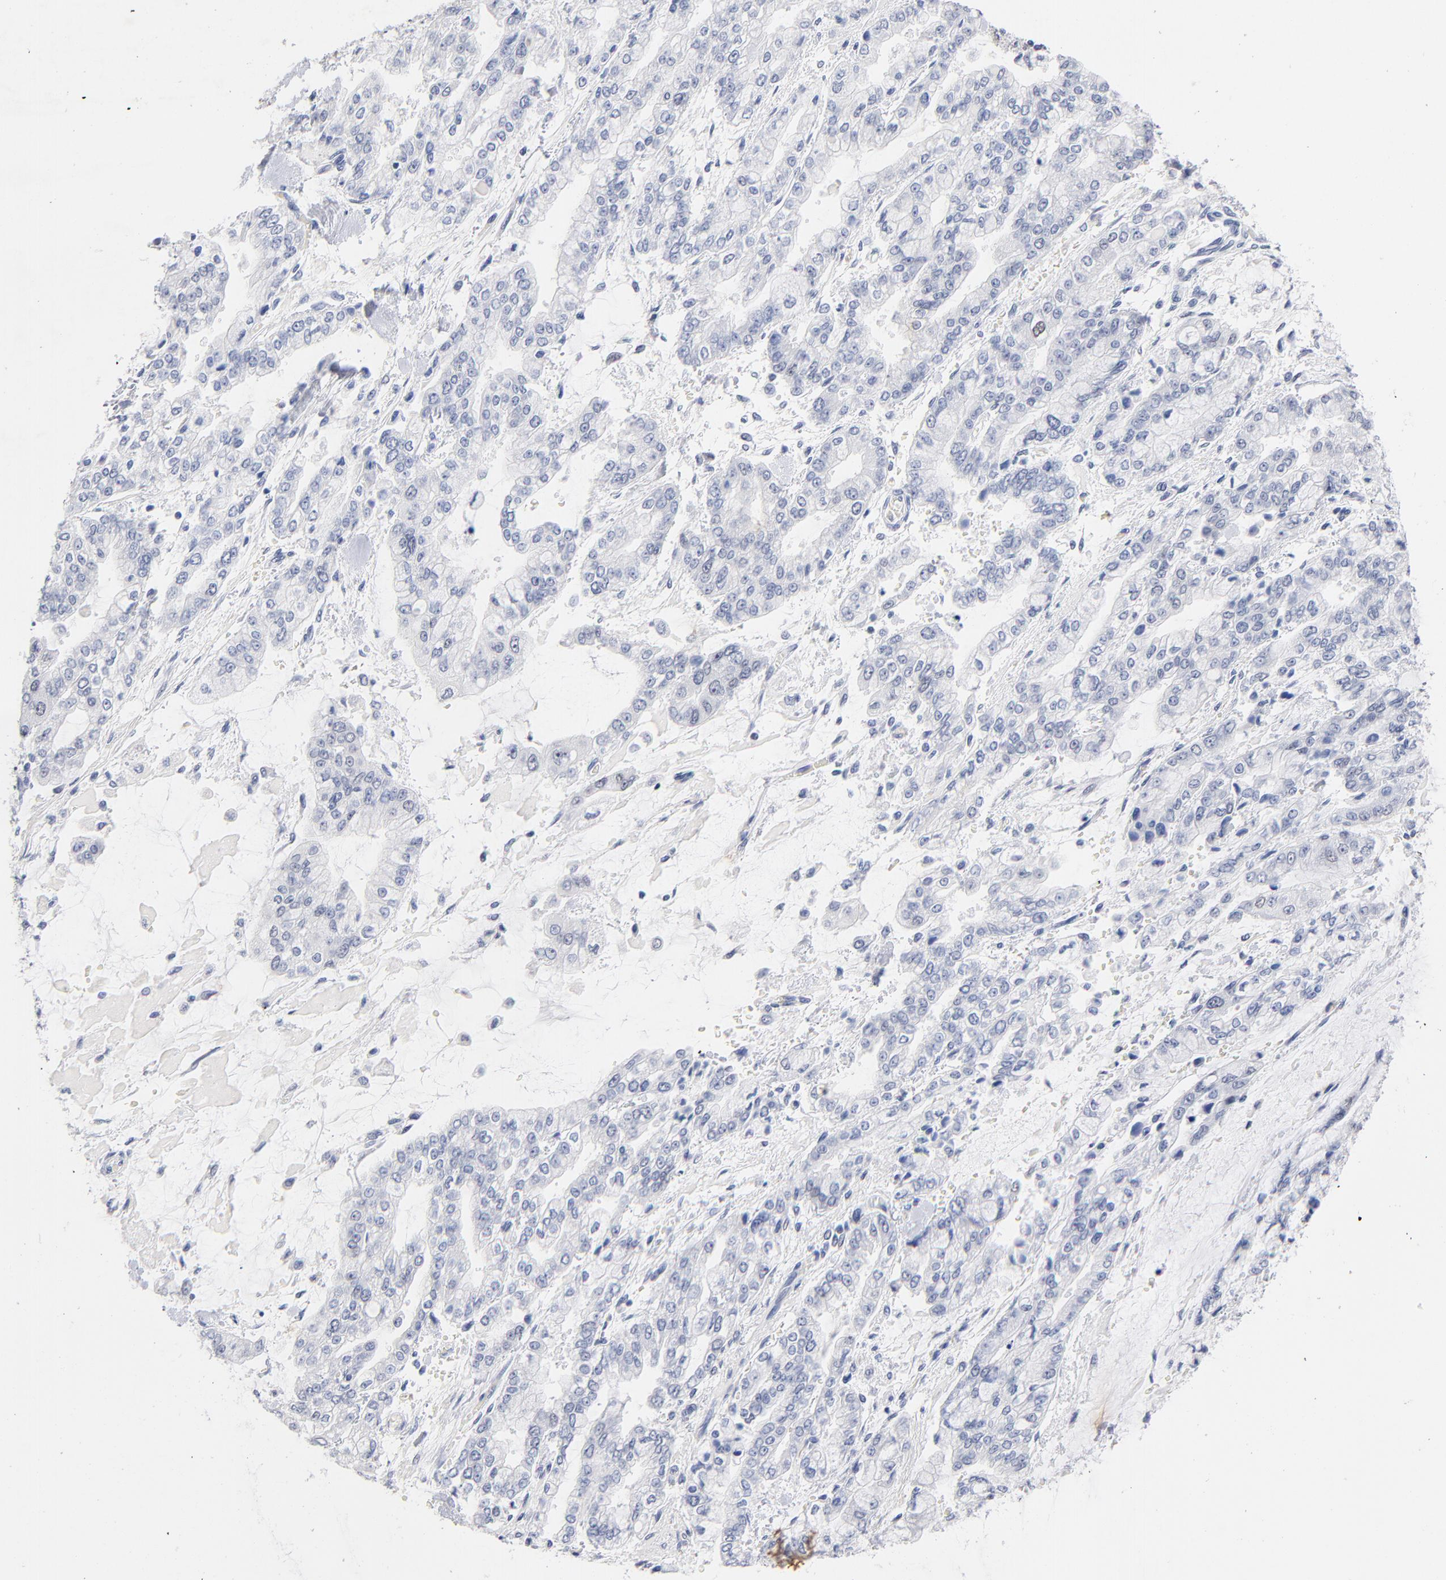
{"staining": {"intensity": "negative", "quantity": "none", "location": "none"}, "tissue": "stomach cancer", "cell_type": "Tumor cells", "image_type": "cancer", "snomed": [{"axis": "morphology", "description": "Normal tissue, NOS"}, {"axis": "morphology", "description": "Adenocarcinoma, NOS"}, {"axis": "topography", "description": "Stomach, upper"}, {"axis": "topography", "description": "Stomach"}], "caption": "Tumor cells show no significant protein positivity in stomach adenocarcinoma.", "gene": "ORC2", "patient": {"sex": "male", "age": 76}}